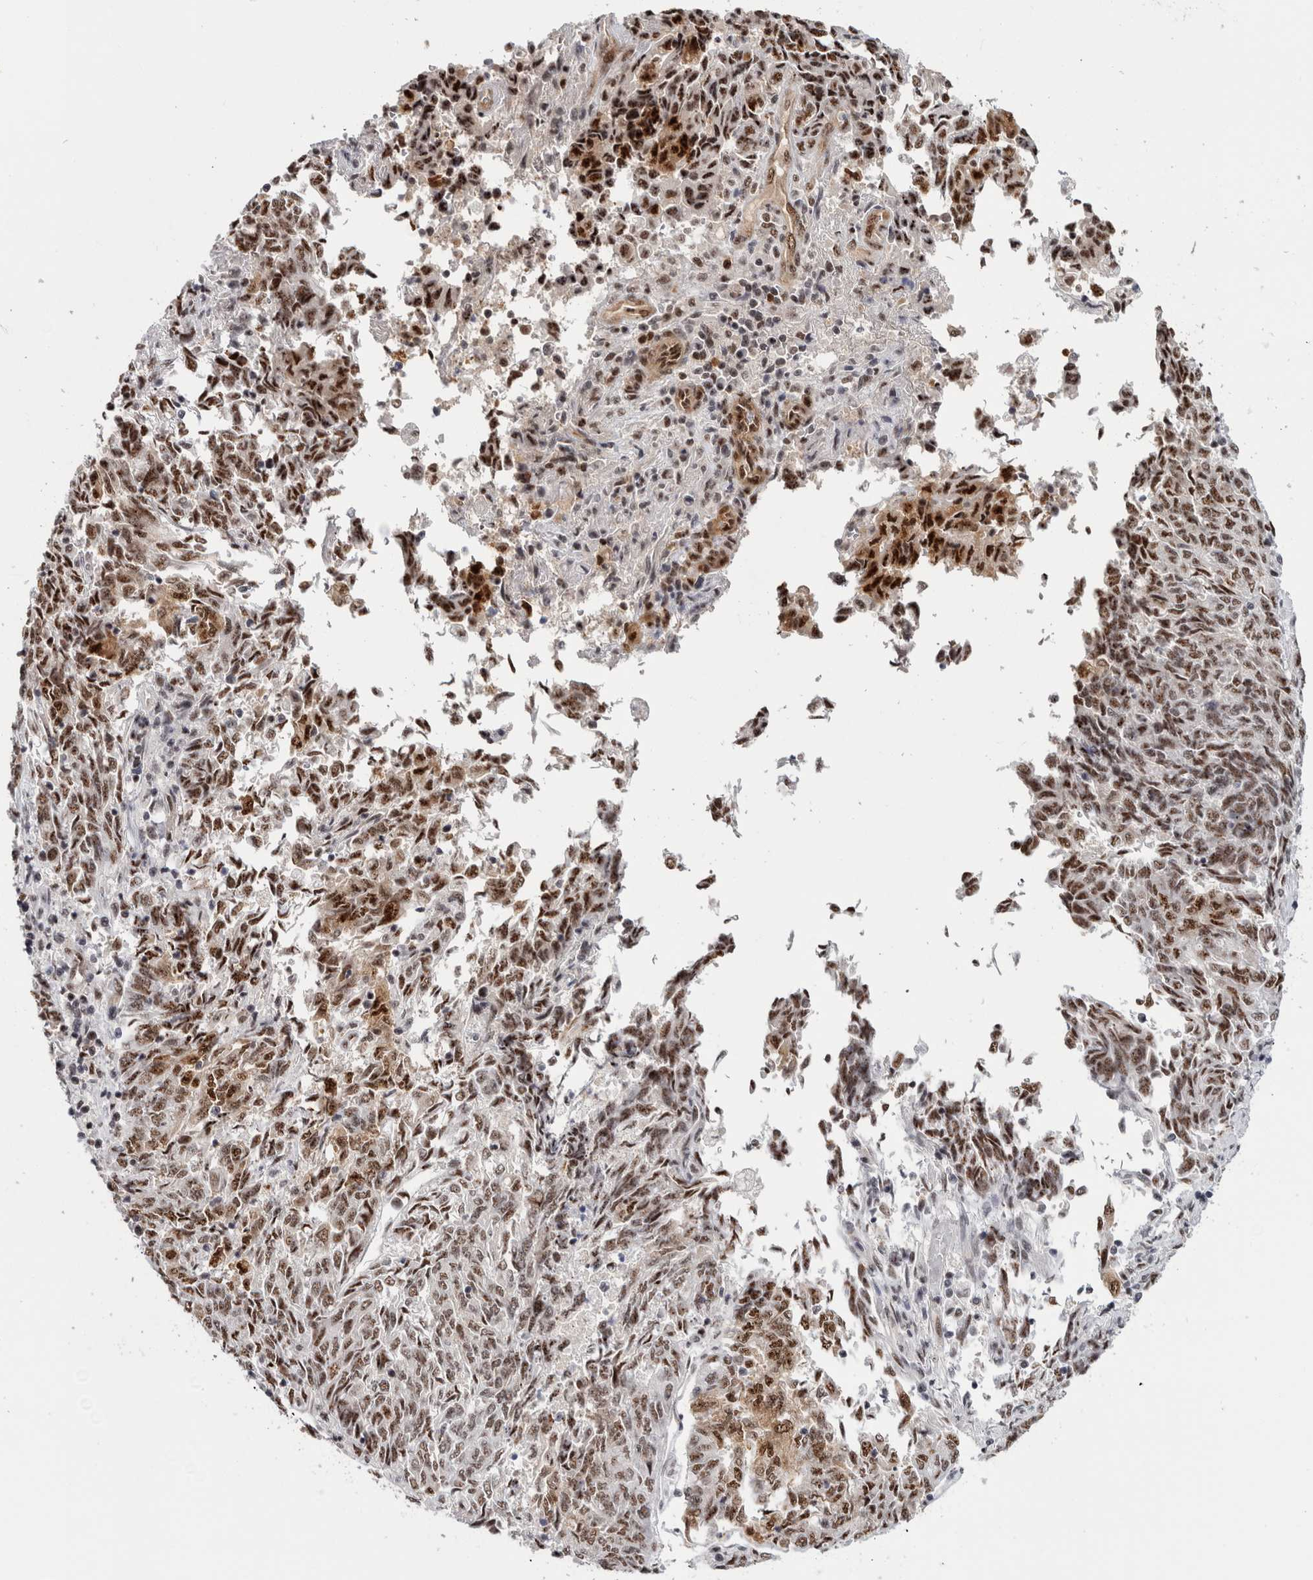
{"staining": {"intensity": "moderate", "quantity": ">75%", "location": "nuclear"}, "tissue": "endometrial cancer", "cell_type": "Tumor cells", "image_type": "cancer", "snomed": [{"axis": "morphology", "description": "Adenocarcinoma, NOS"}, {"axis": "topography", "description": "Endometrium"}], "caption": "Endometrial cancer (adenocarcinoma) stained with IHC exhibits moderate nuclear staining in approximately >75% of tumor cells. (Brightfield microscopy of DAB IHC at high magnification).", "gene": "MKNK1", "patient": {"sex": "female", "age": 80}}